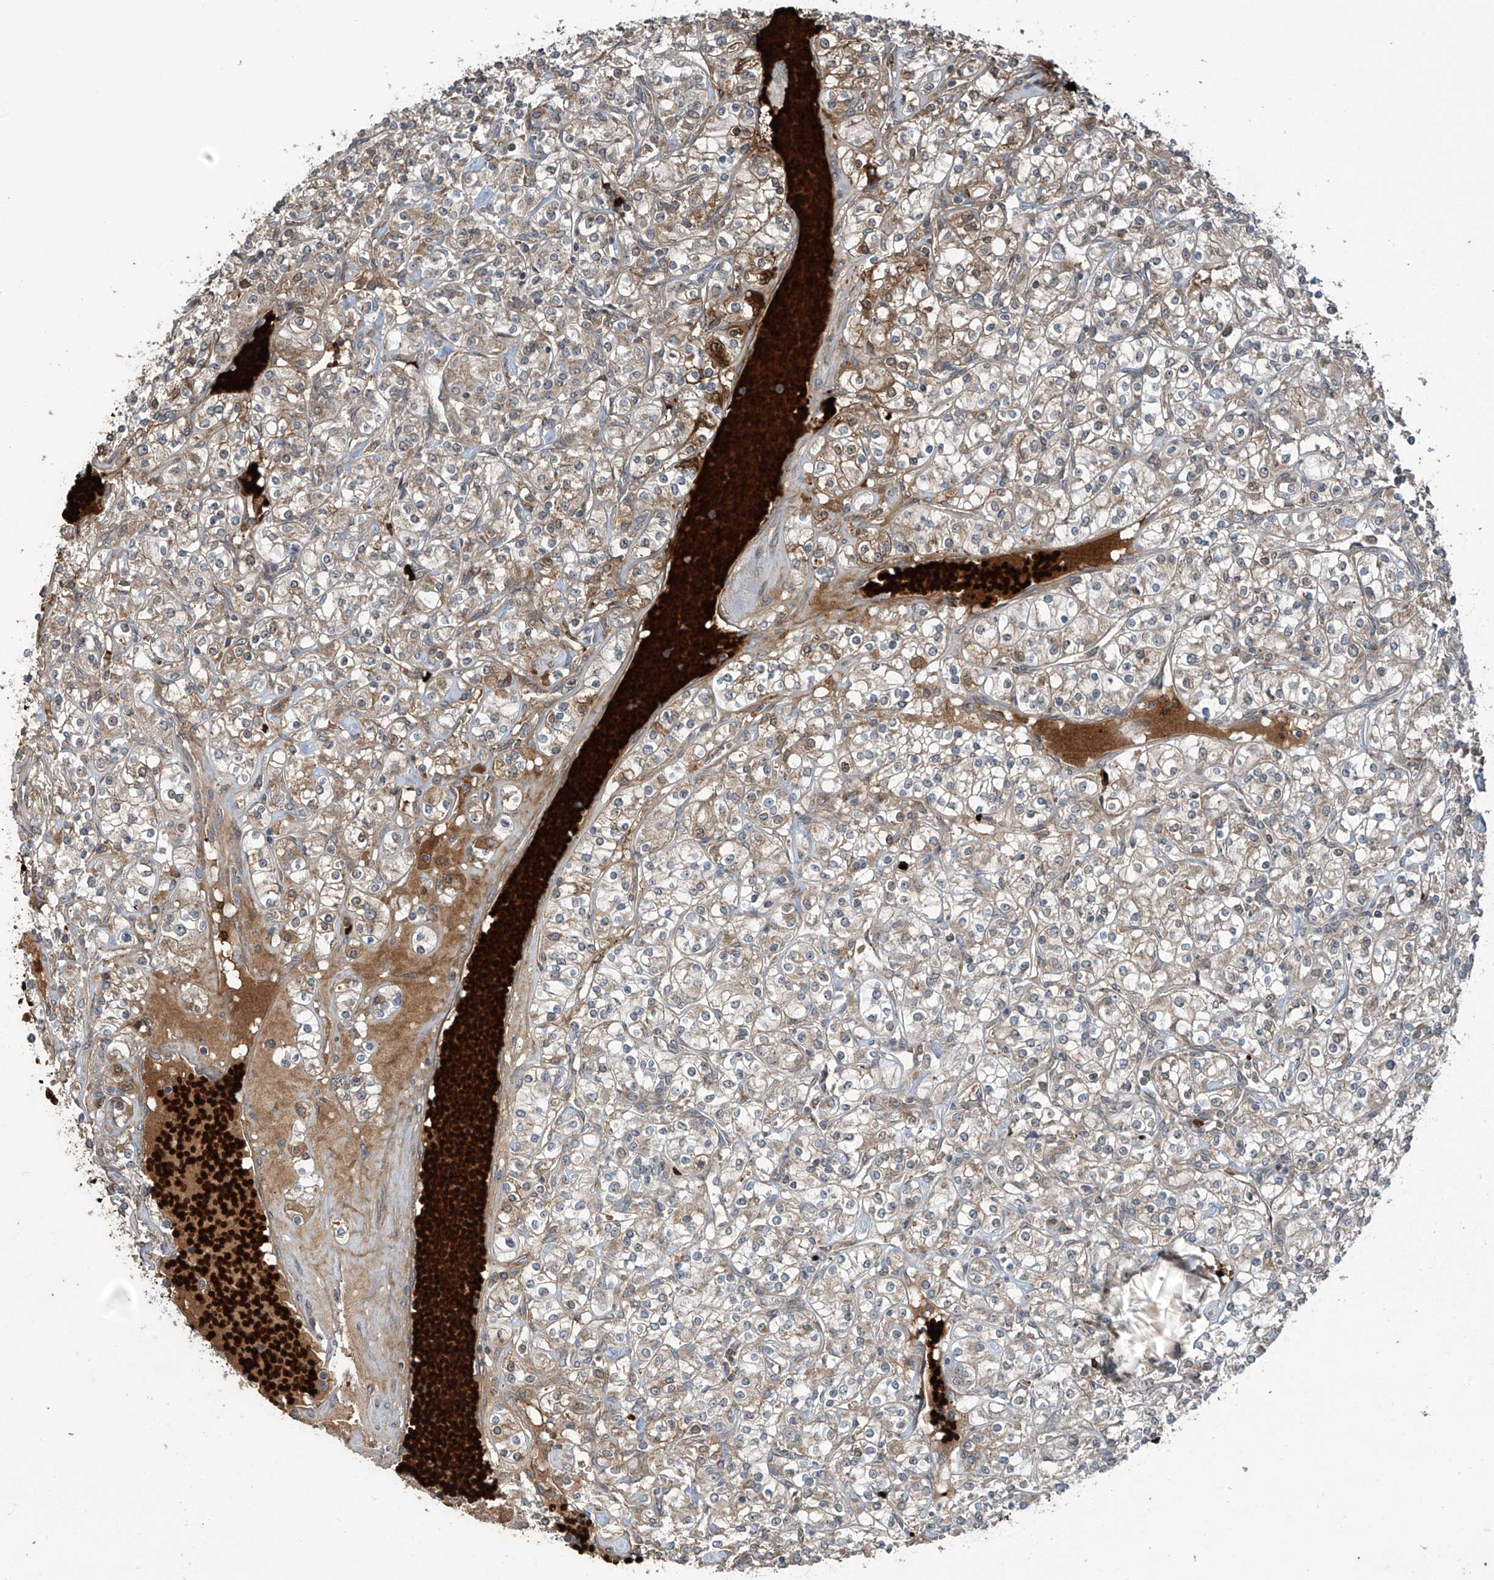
{"staining": {"intensity": "weak", "quantity": "<25%", "location": "cytoplasmic/membranous"}, "tissue": "renal cancer", "cell_type": "Tumor cells", "image_type": "cancer", "snomed": [{"axis": "morphology", "description": "Adenocarcinoma, NOS"}, {"axis": "topography", "description": "Kidney"}], "caption": "An image of adenocarcinoma (renal) stained for a protein shows no brown staining in tumor cells. (Brightfield microscopy of DAB (3,3'-diaminobenzidine) immunohistochemistry (IHC) at high magnification).", "gene": "ZDHHC9", "patient": {"sex": "male", "age": 77}}